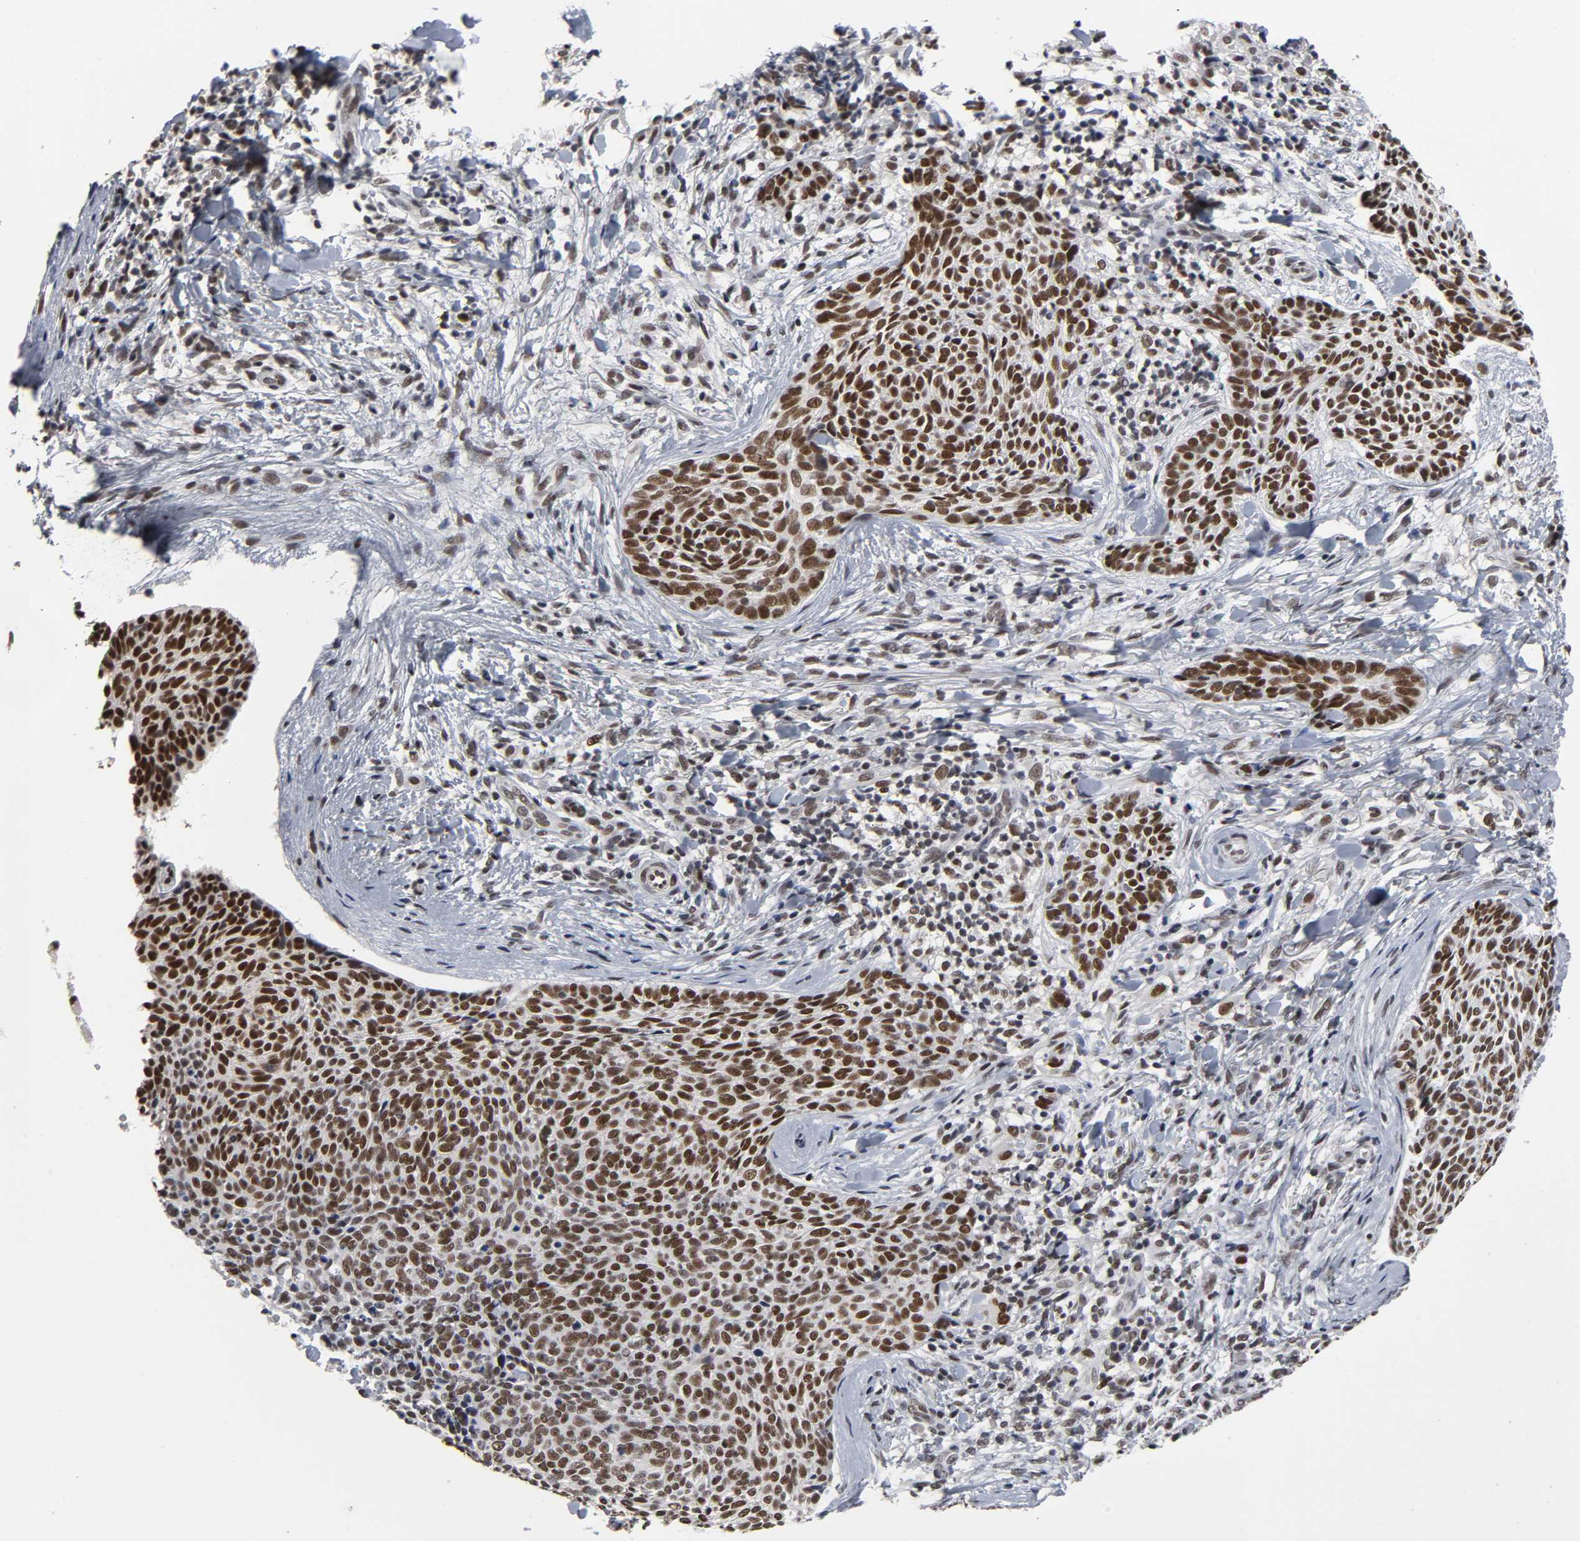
{"staining": {"intensity": "strong", "quantity": ">75%", "location": "nuclear"}, "tissue": "skin cancer", "cell_type": "Tumor cells", "image_type": "cancer", "snomed": [{"axis": "morphology", "description": "Normal tissue, NOS"}, {"axis": "morphology", "description": "Basal cell carcinoma"}, {"axis": "topography", "description": "Skin"}], "caption": "Immunohistochemical staining of human skin cancer (basal cell carcinoma) displays high levels of strong nuclear positivity in about >75% of tumor cells.", "gene": "TRIM33", "patient": {"sex": "female", "age": 57}}